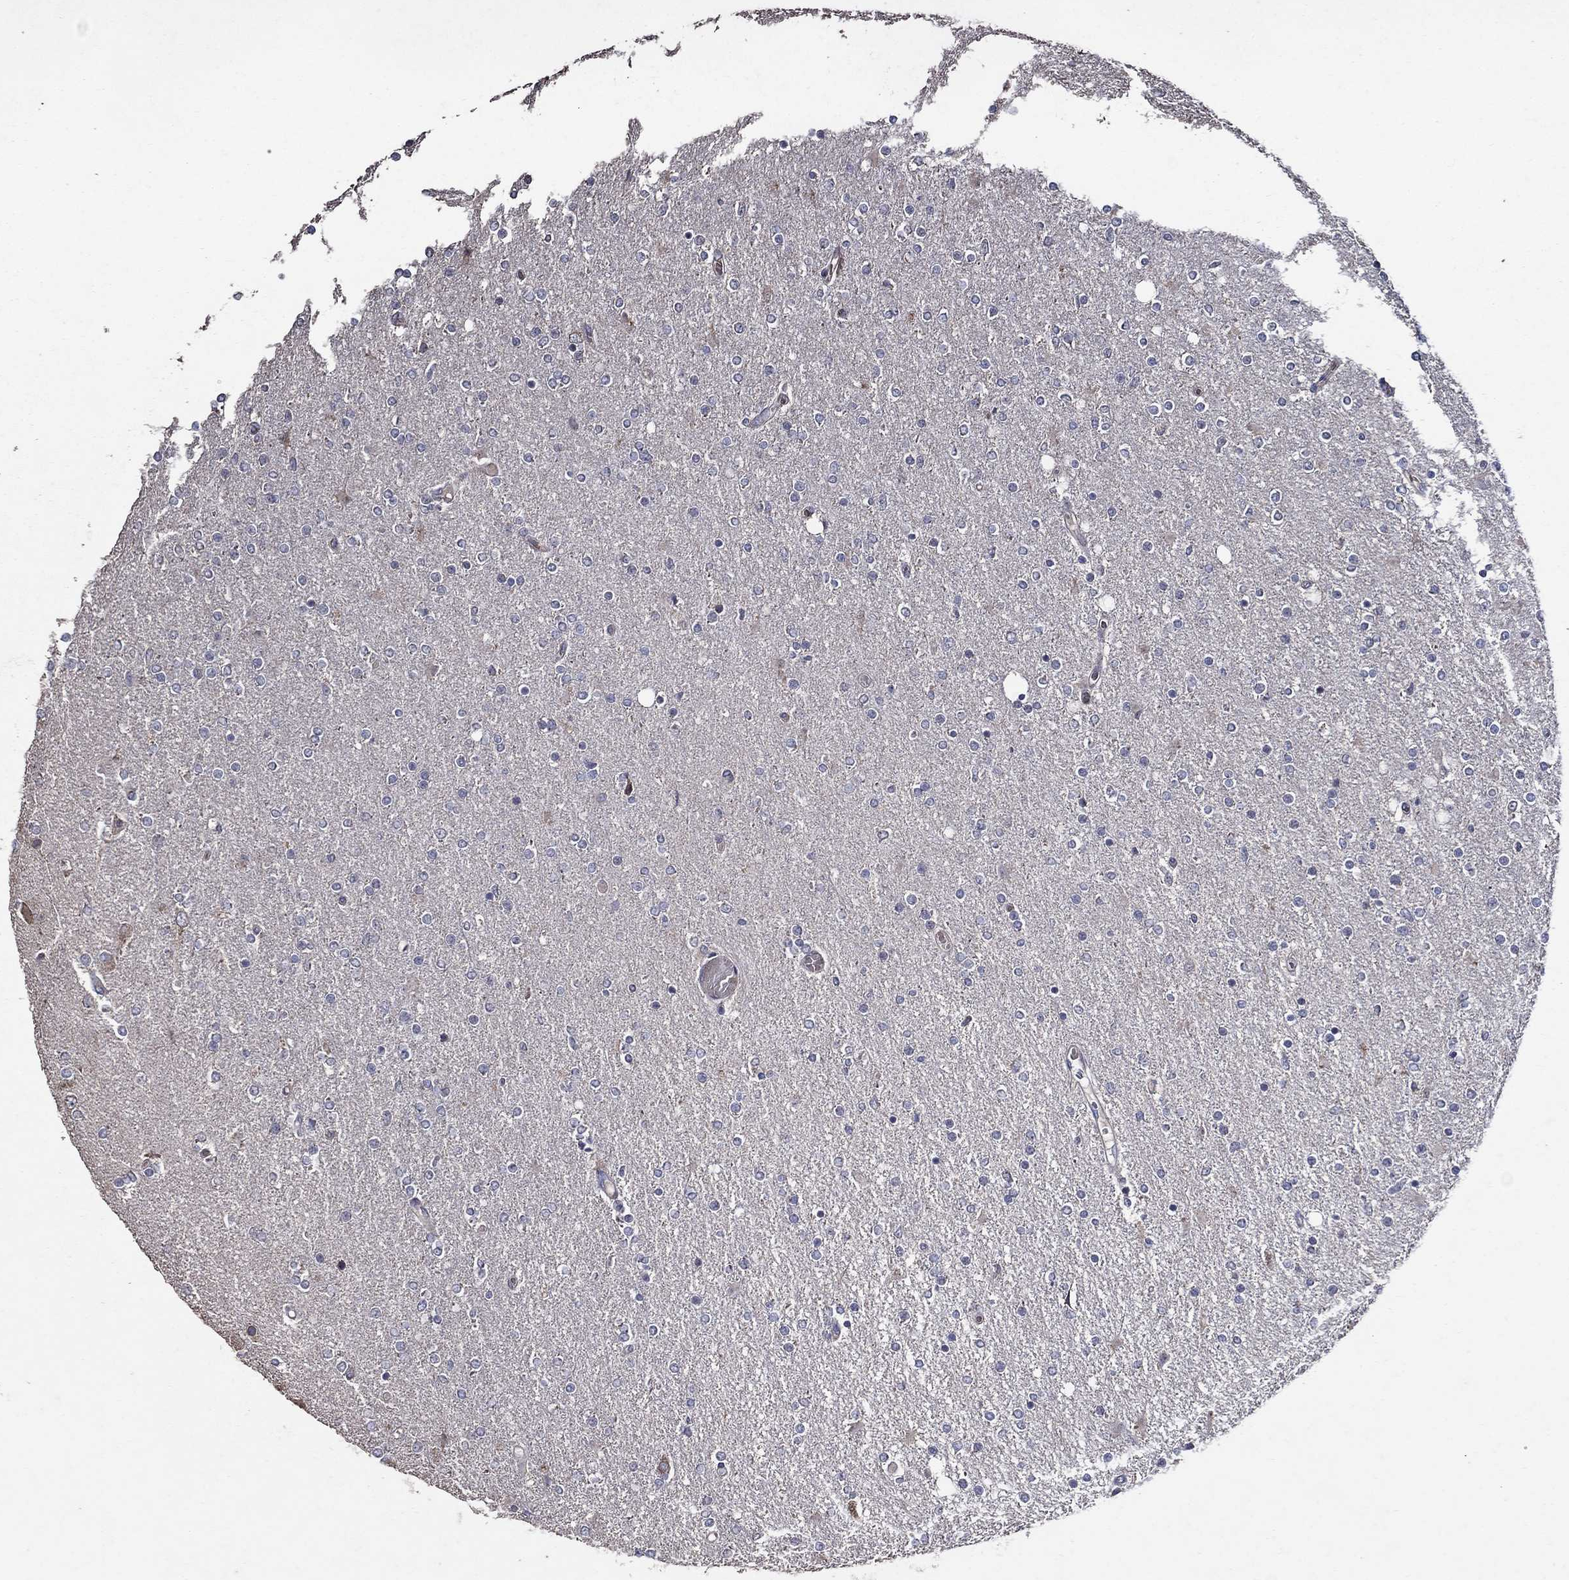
{"staining": {"intensity": "negative", "quantity": "none", "location": "none"}, "tissue": "glioma", "cell_type": "Tumor cells", "image_type": "cancer", "snomed": [{"axis": "morphology", "description": "Glioma, malignant, High grade"}, {"axis": "topography", "description": "Cerebral cortex"}], "caption": "Immunohistochemistry (IHC) of glioma displays no positivity in tumor cells. The staining is performed using DAB brown chromogen with nuclei counter-stained in using hematoxylin.", "gene": "HAP1", "patient": {"sex": "male", "age": 70}}